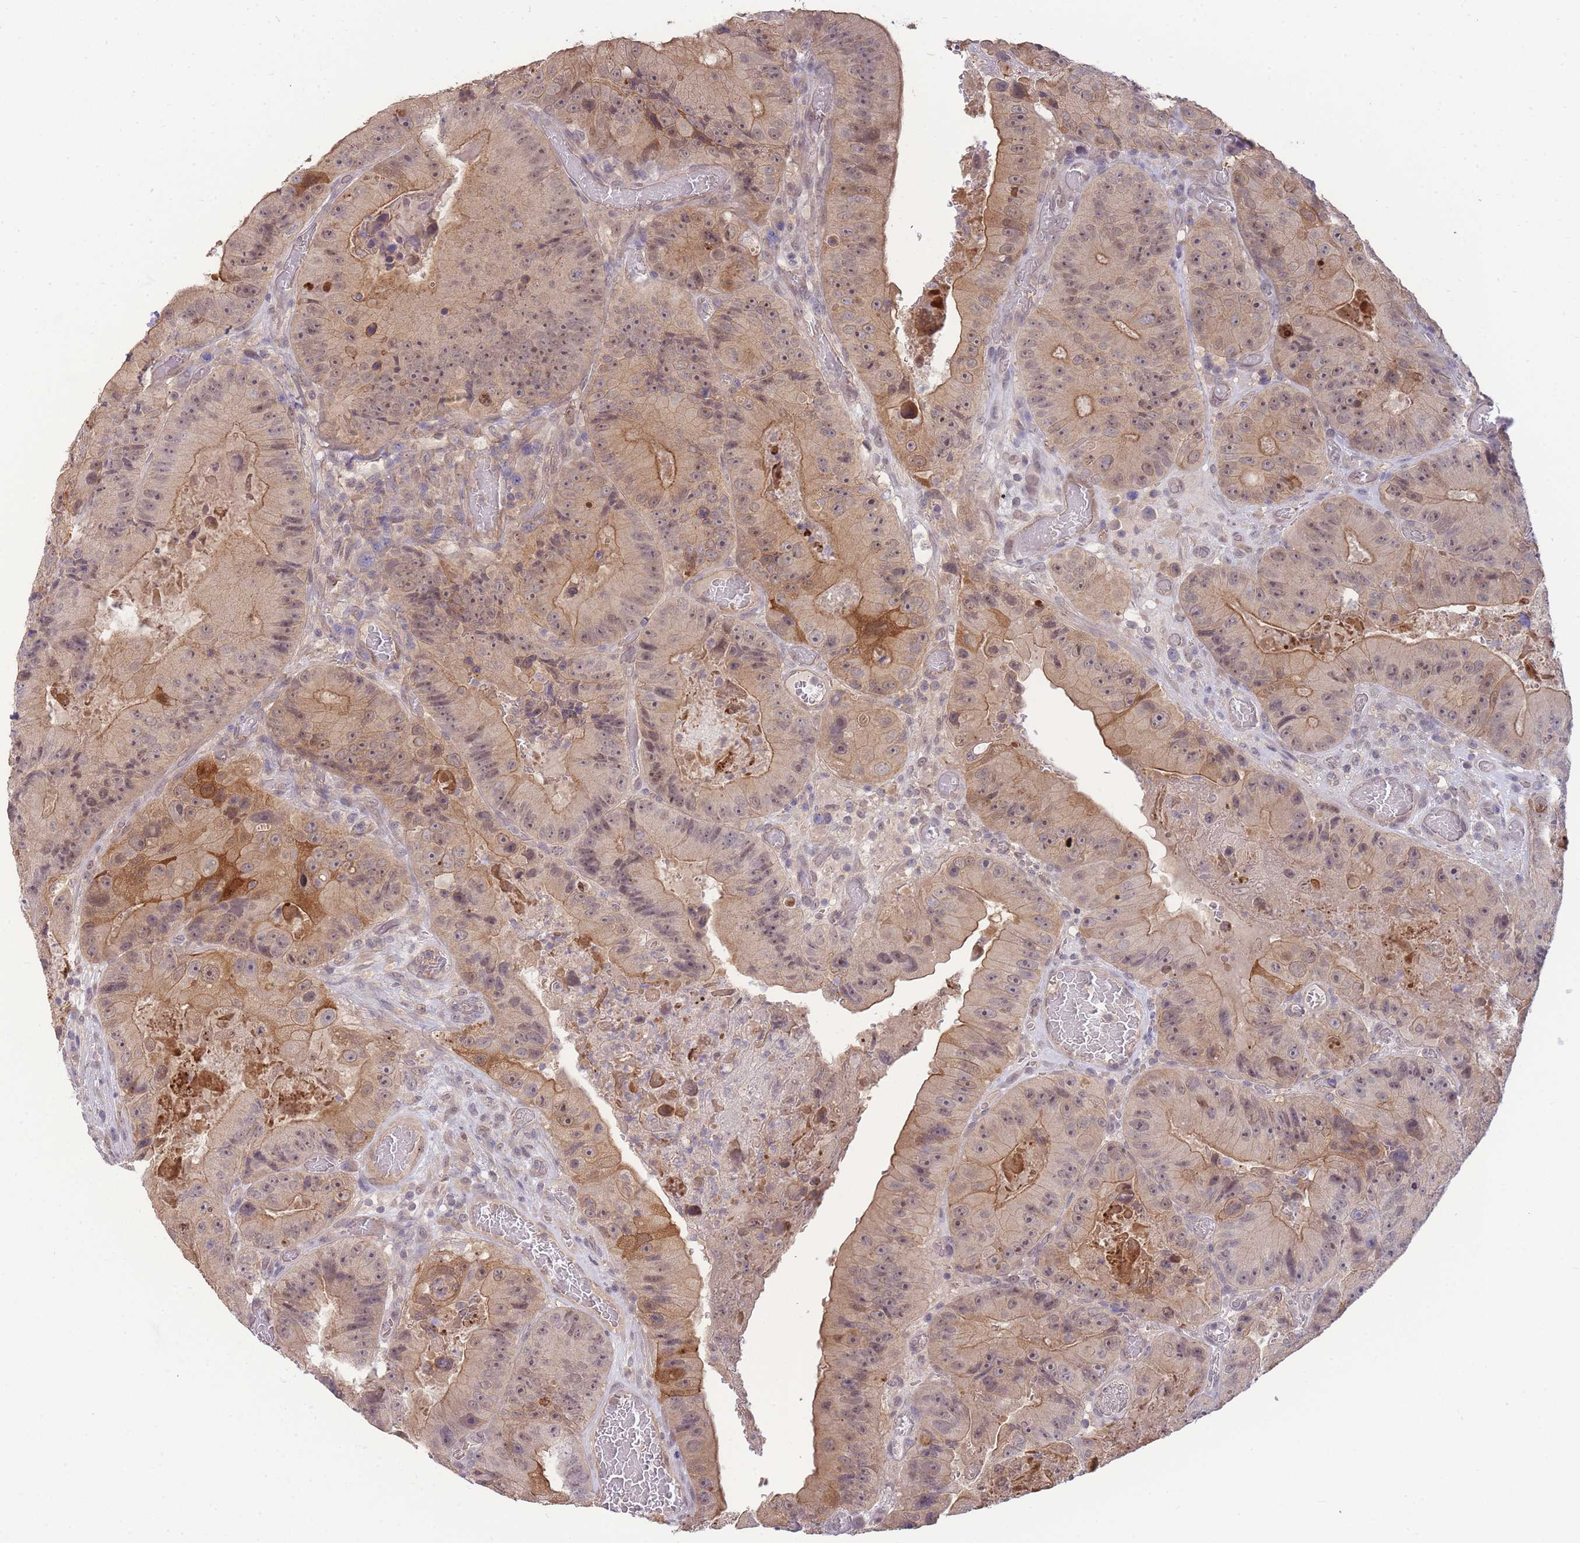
{"staining": {"intensity": "moderate", "quantity": ">75%", "location": "cytoplasmic/membranous,nuclear"}, "tissue": "colorectal cancer", "cell_type": "Tumor cells", "image_type": "cancer", "snomed": [{"axis": "morphology", "description": "Adenocarcinoma, NOS"}, {"axis": "topography", "description": "Colon"}], "caption": "Immunohistochemical staining of human colorectal cancer demonstrates moderate cytoplasmic/membranous and nuclear protein staining in about >75% of tumor cells.", "gene": "SMC6", "patient": {"sex": "female", "age": 86}}